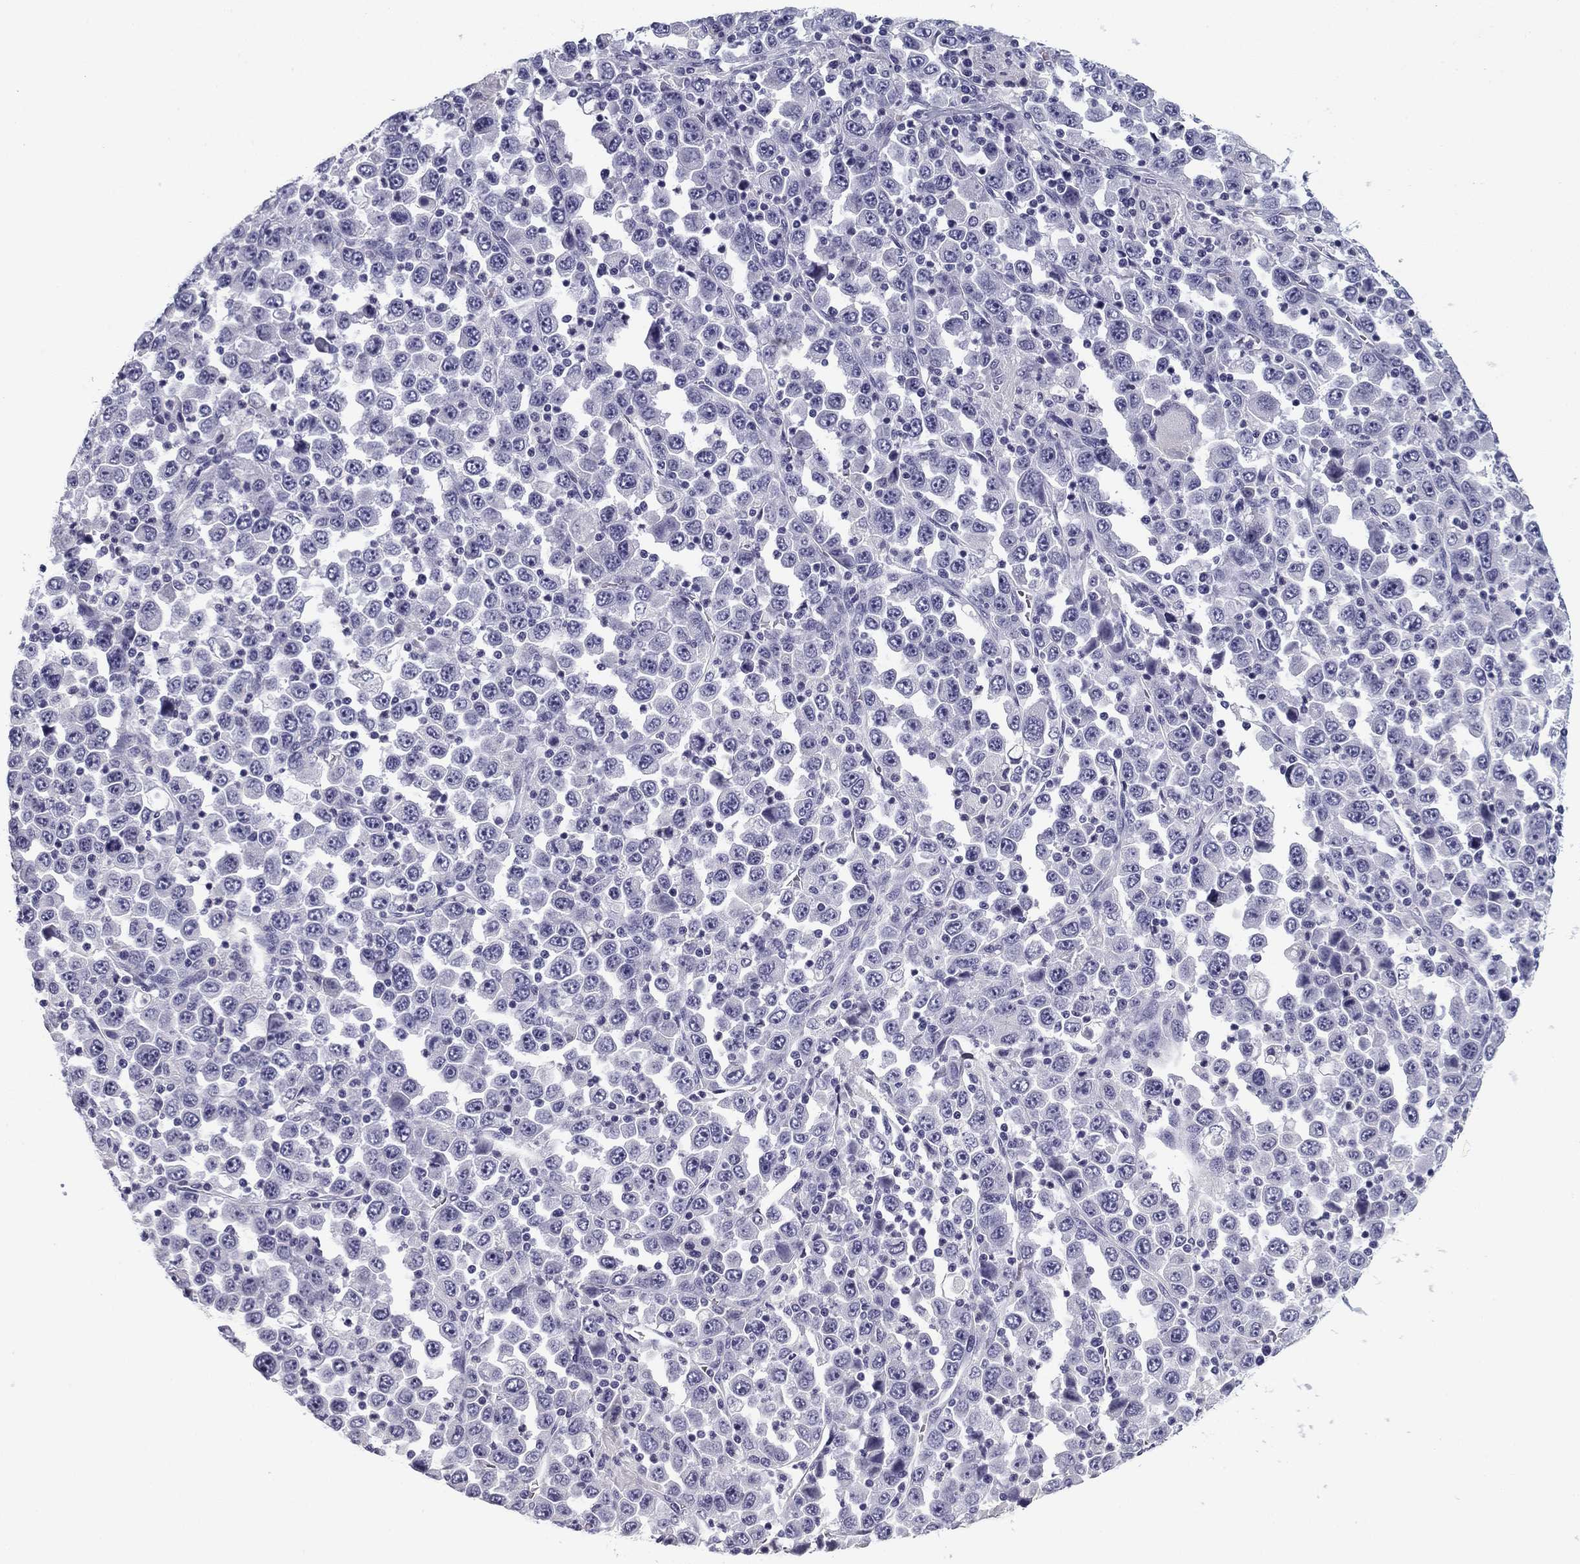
{"staining": {"intensity": "negative", "quantity": "none", "location": "none"}, "tissue": "stomach cancer", "cell_type": "Tumor cells", "image_type": "cancer", "snomed": [{"axis": "morphology", "description": "Normal tissue, NOS"}, {"axis": "morphology", "description": "Adenocarcinoma, NOS"}, {"axis": "topography", "description": "Stomach, upper"}, {"axis": "topography", "description": "Stomach"}], "caption": "This is an immunohistochemistry (IHC) image of human stomach adenocarcinoma. There is no expression in tumor cells.", "gene": "FLNC", "patient": {"sex": "male", "age": 59}}